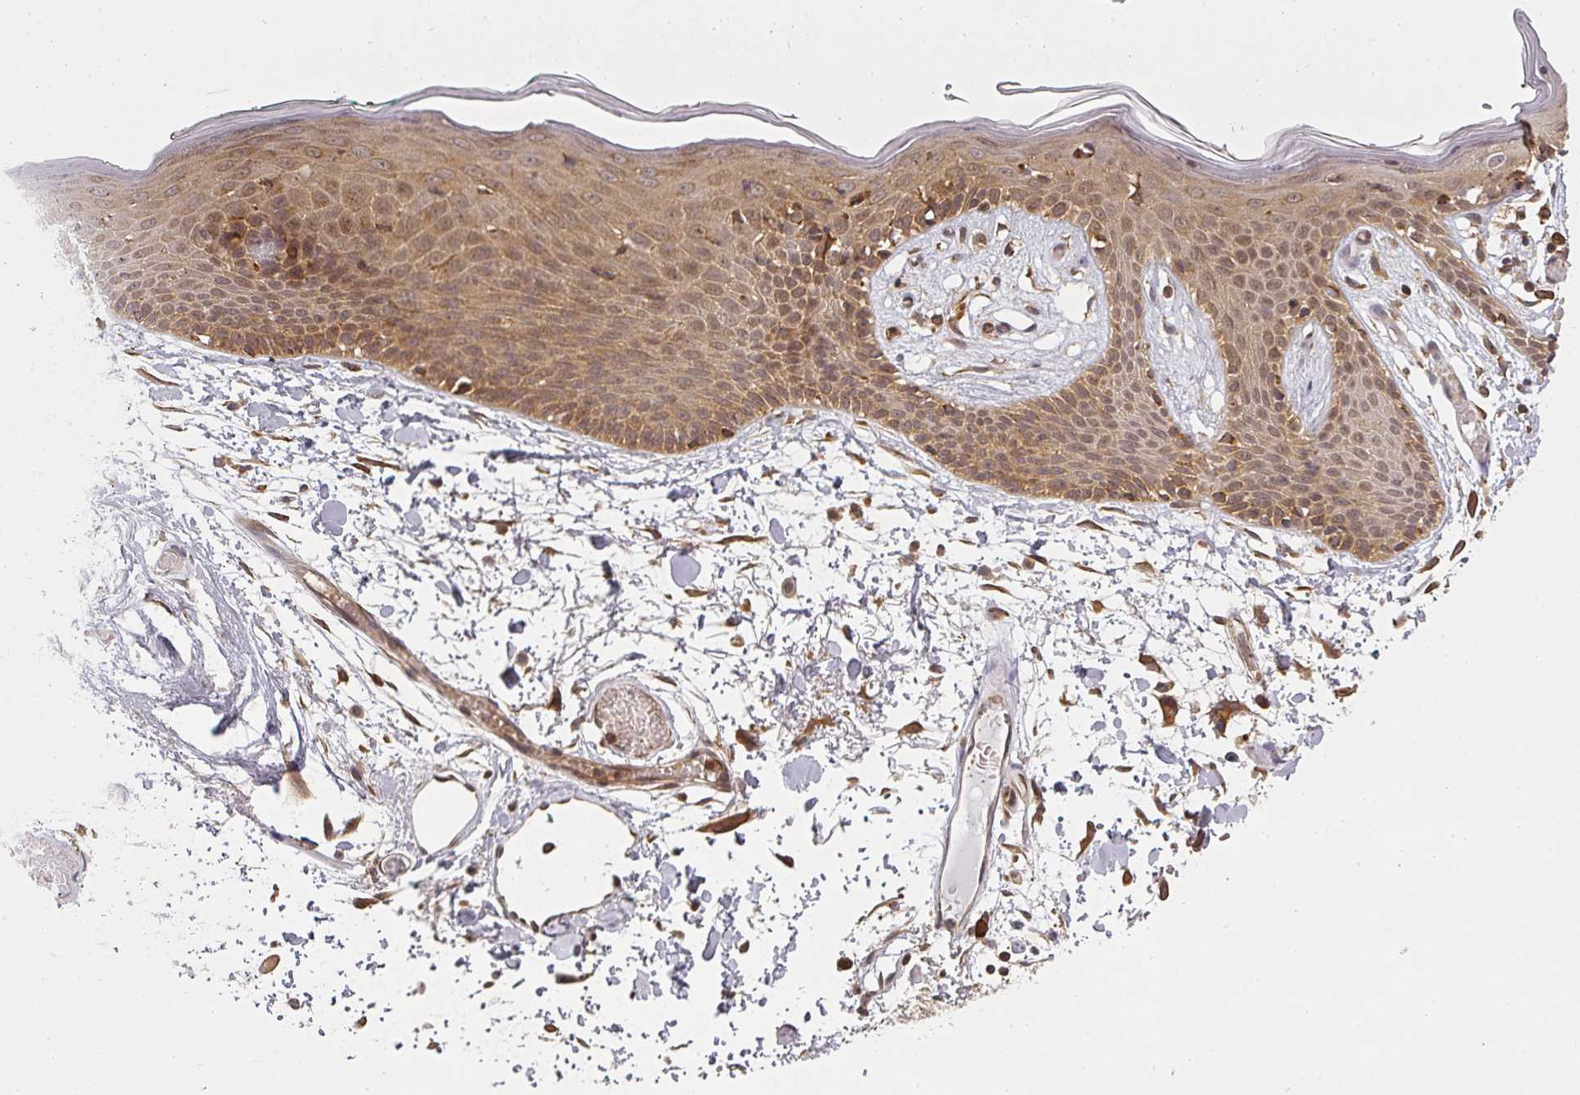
{"staining": {"intensity": "moderate", "quantity": ">75%", "location": "cytoplasmic/membranous"}, "tissue": "skin", "cell_type": "Fibroblasts", "image_type": "normal", "snomed": [{"axis": "morphology", "description": "Normal tissue, NOS"}, {"axis": "topography", "description": "Skin"}], "caption": "High-power microscopy captured an IHC image of unremarkable skin, revealing moderate cytoplasmic/membranous positivity in approximately >75% of fibroblasts. (IHC, brightfield microscopy, high magnification).", "gene": "PPP6R3", "patient": {"sex": "male", "age": 79}}